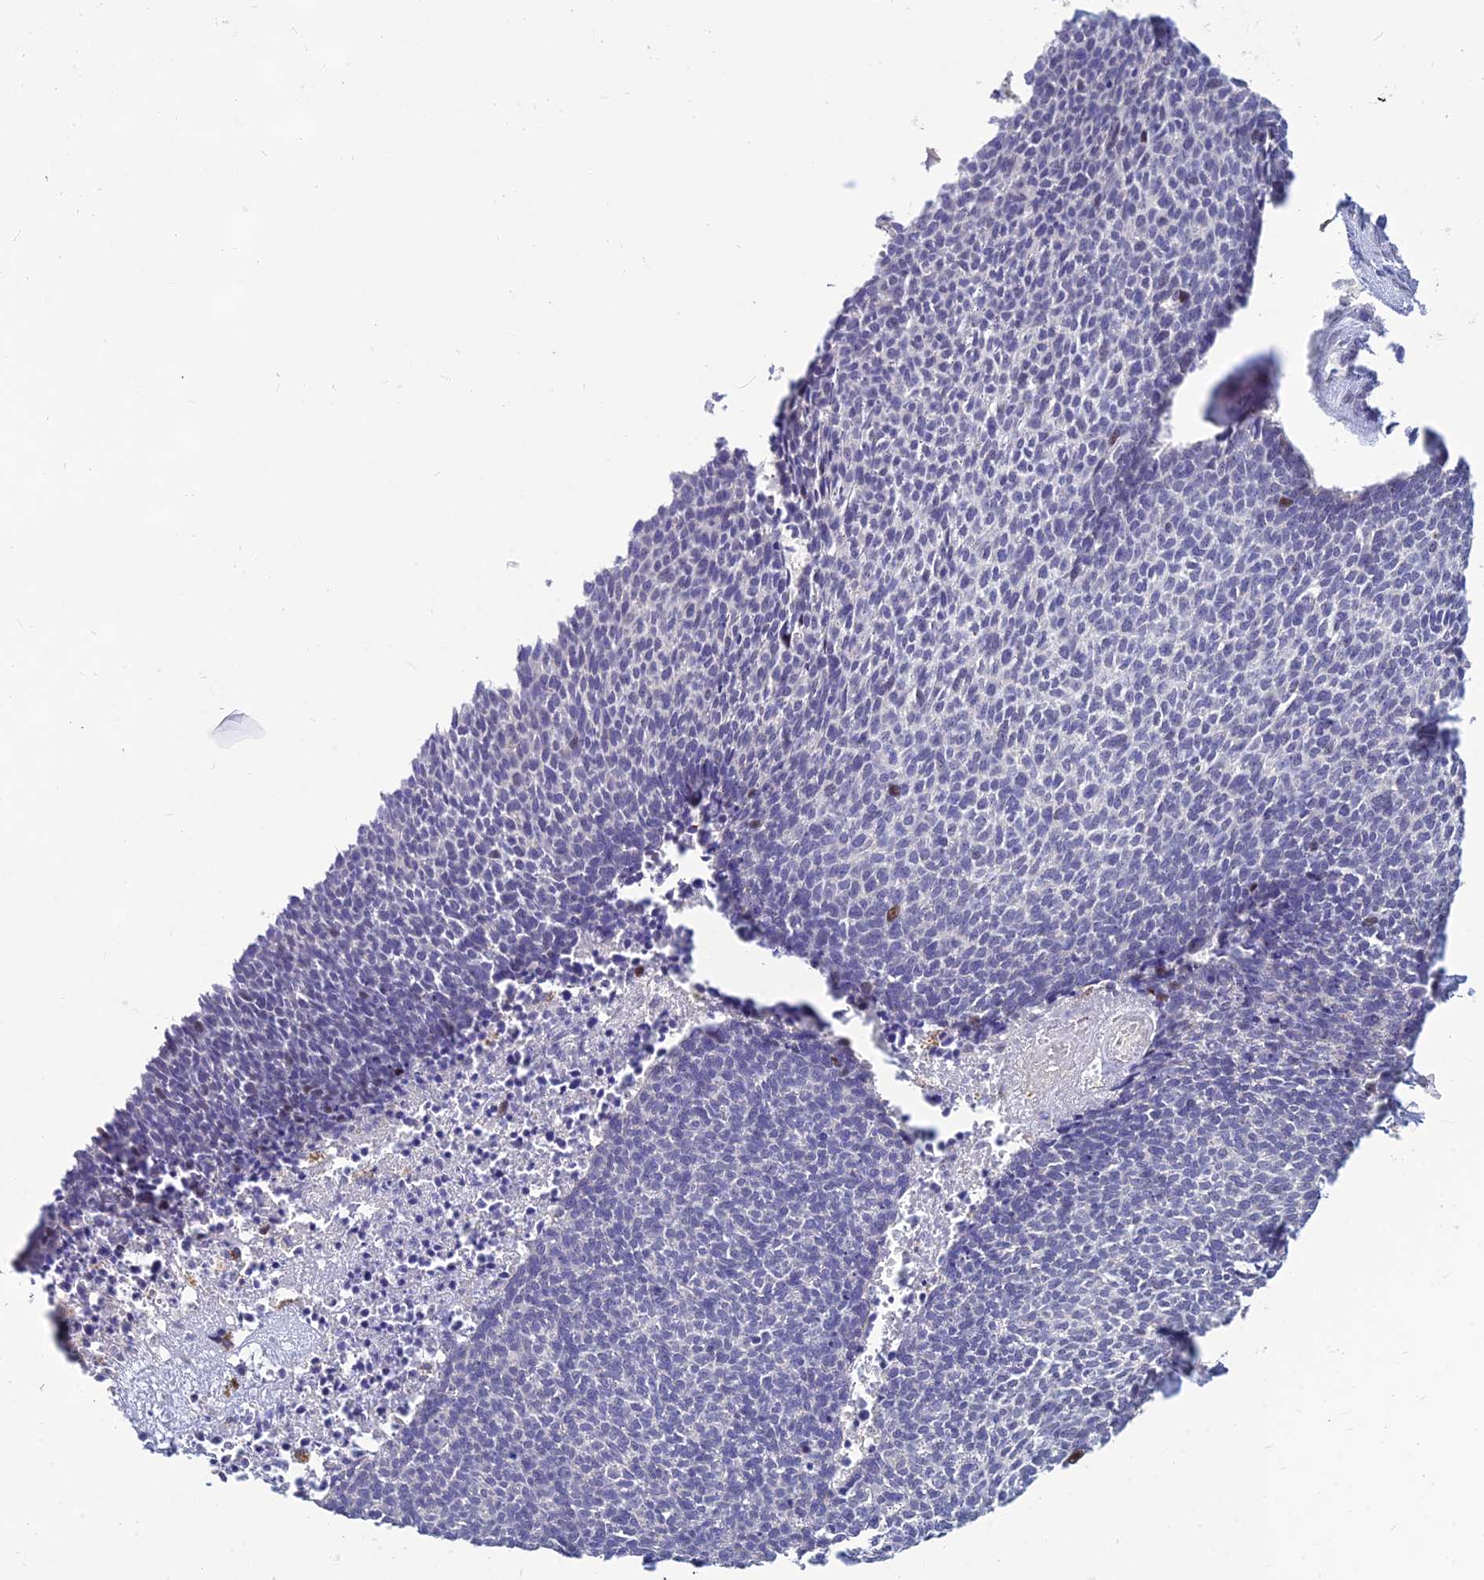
{"staining": {"intensity": "negative", "quantity": "none", "location": "none"}, "tissue": "skin cancer", "cell_type": "Tumor cells", "image_type": "cancer", "snomed": [{"axis": "morphology", "description": "Basal cell carcinoma"}, {"axis": "topography", "description": "Skin"}], "caption": "Tumor cells show no significant staining in skin cancer (basal cell carcinoma).", "gene": "GOLGA6D", "patient": {"sex": "female", "age": 84}}